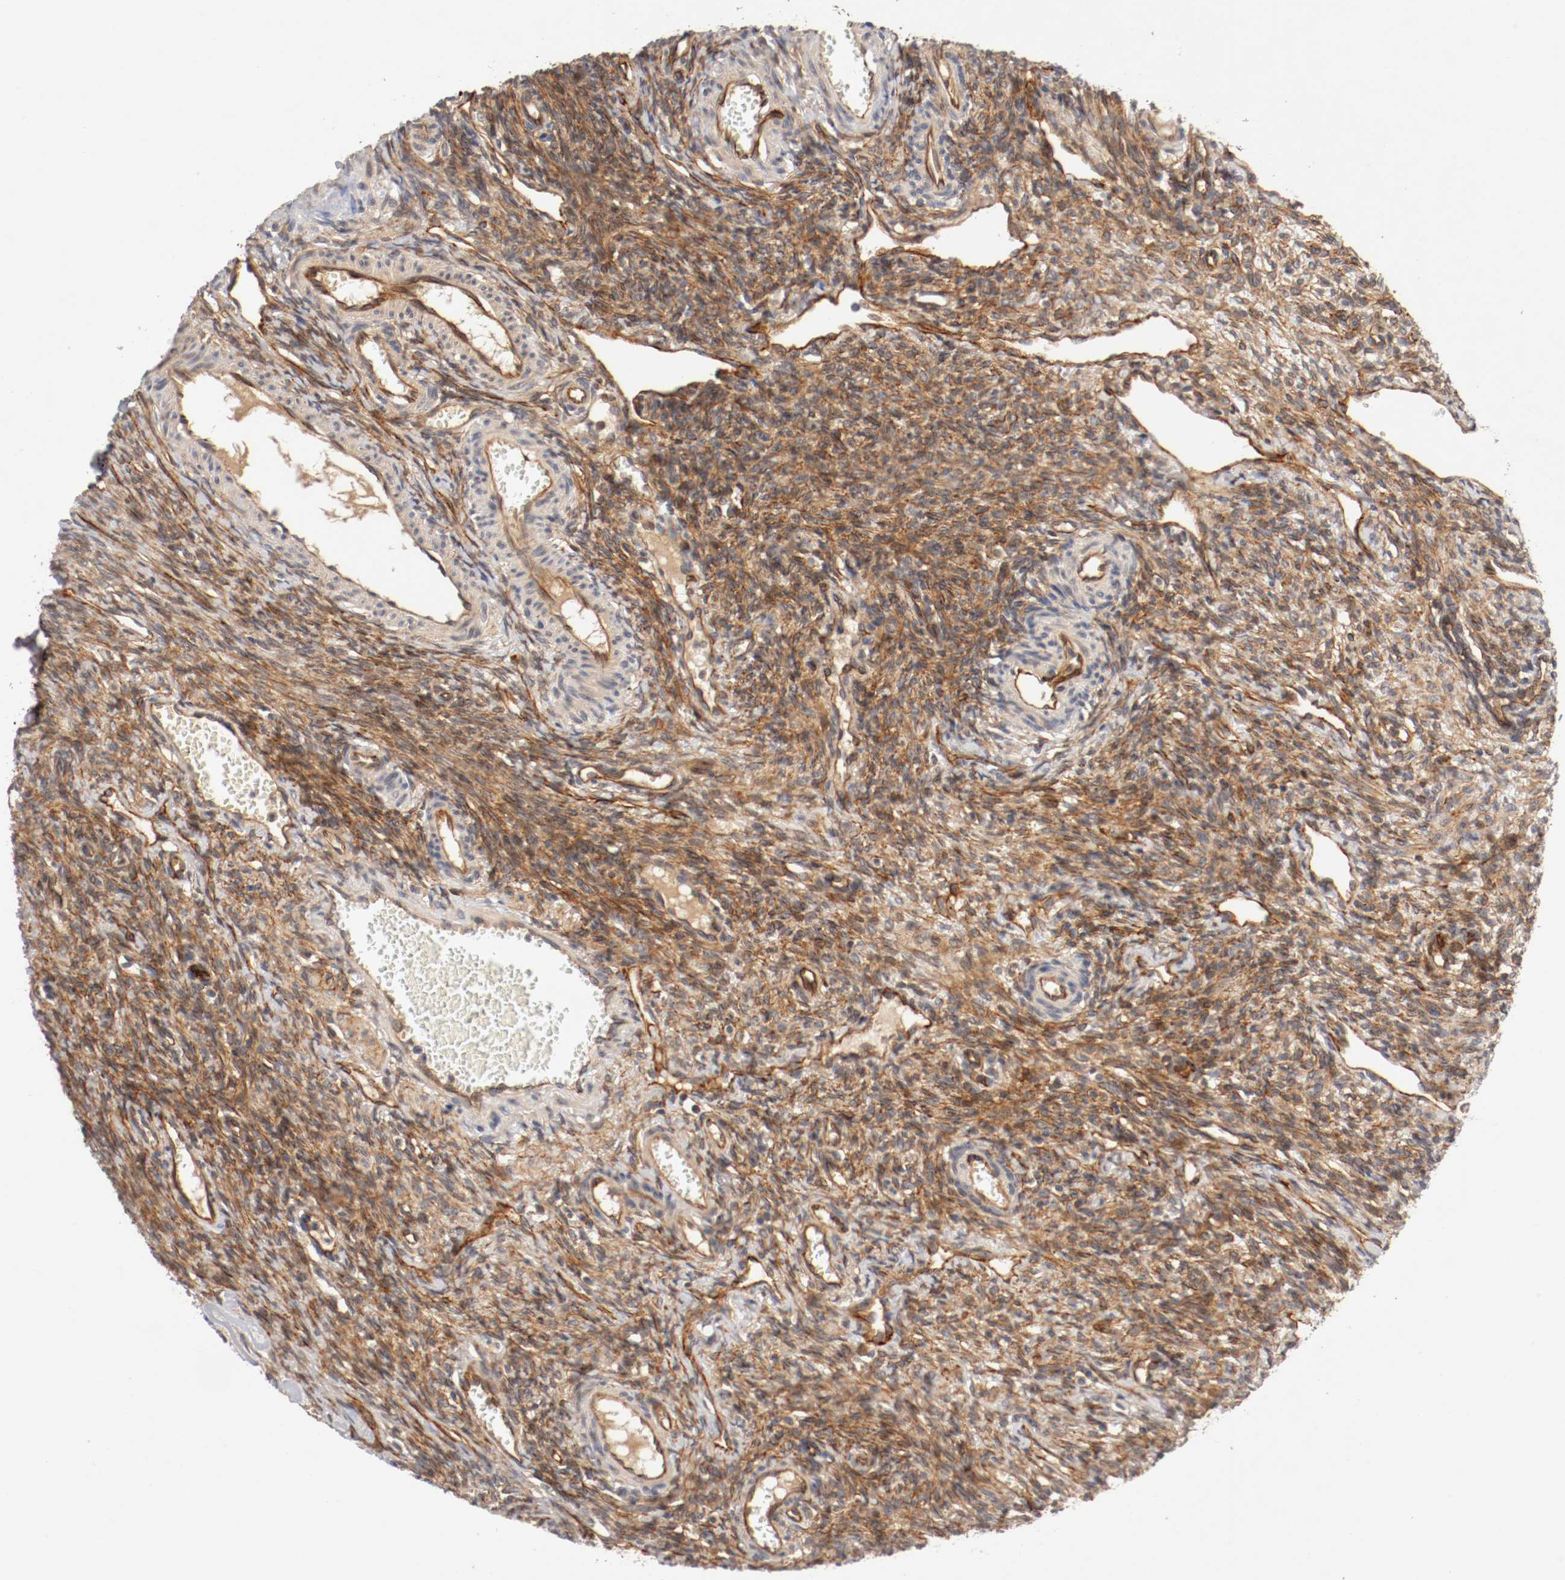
{"staining": {"intensity": "moderate", "quantity": ">75%", "location": "cytoplasmic/membranous"}, "tissue": "ovary", "cell_type": "Ovarian stroma cells", "image_type": "normal", "snomed": [{"axis": "morphology", "description": "Normal tissue, NOS"}, {"axis": "topography", "description": "Ovary"}], "caption": "Ovary stained with immunohistochemistry exhibits moderate cytoplasmic/membranous expression in approximately >75% of ovarian stroma cells. The staining is performed using DAB brown chromogen to label protein expression. The nuclei are counter-stained blue using hematoxylin.", "gene": "TYK2", "patient": {"sex": "female", "age": 33}}